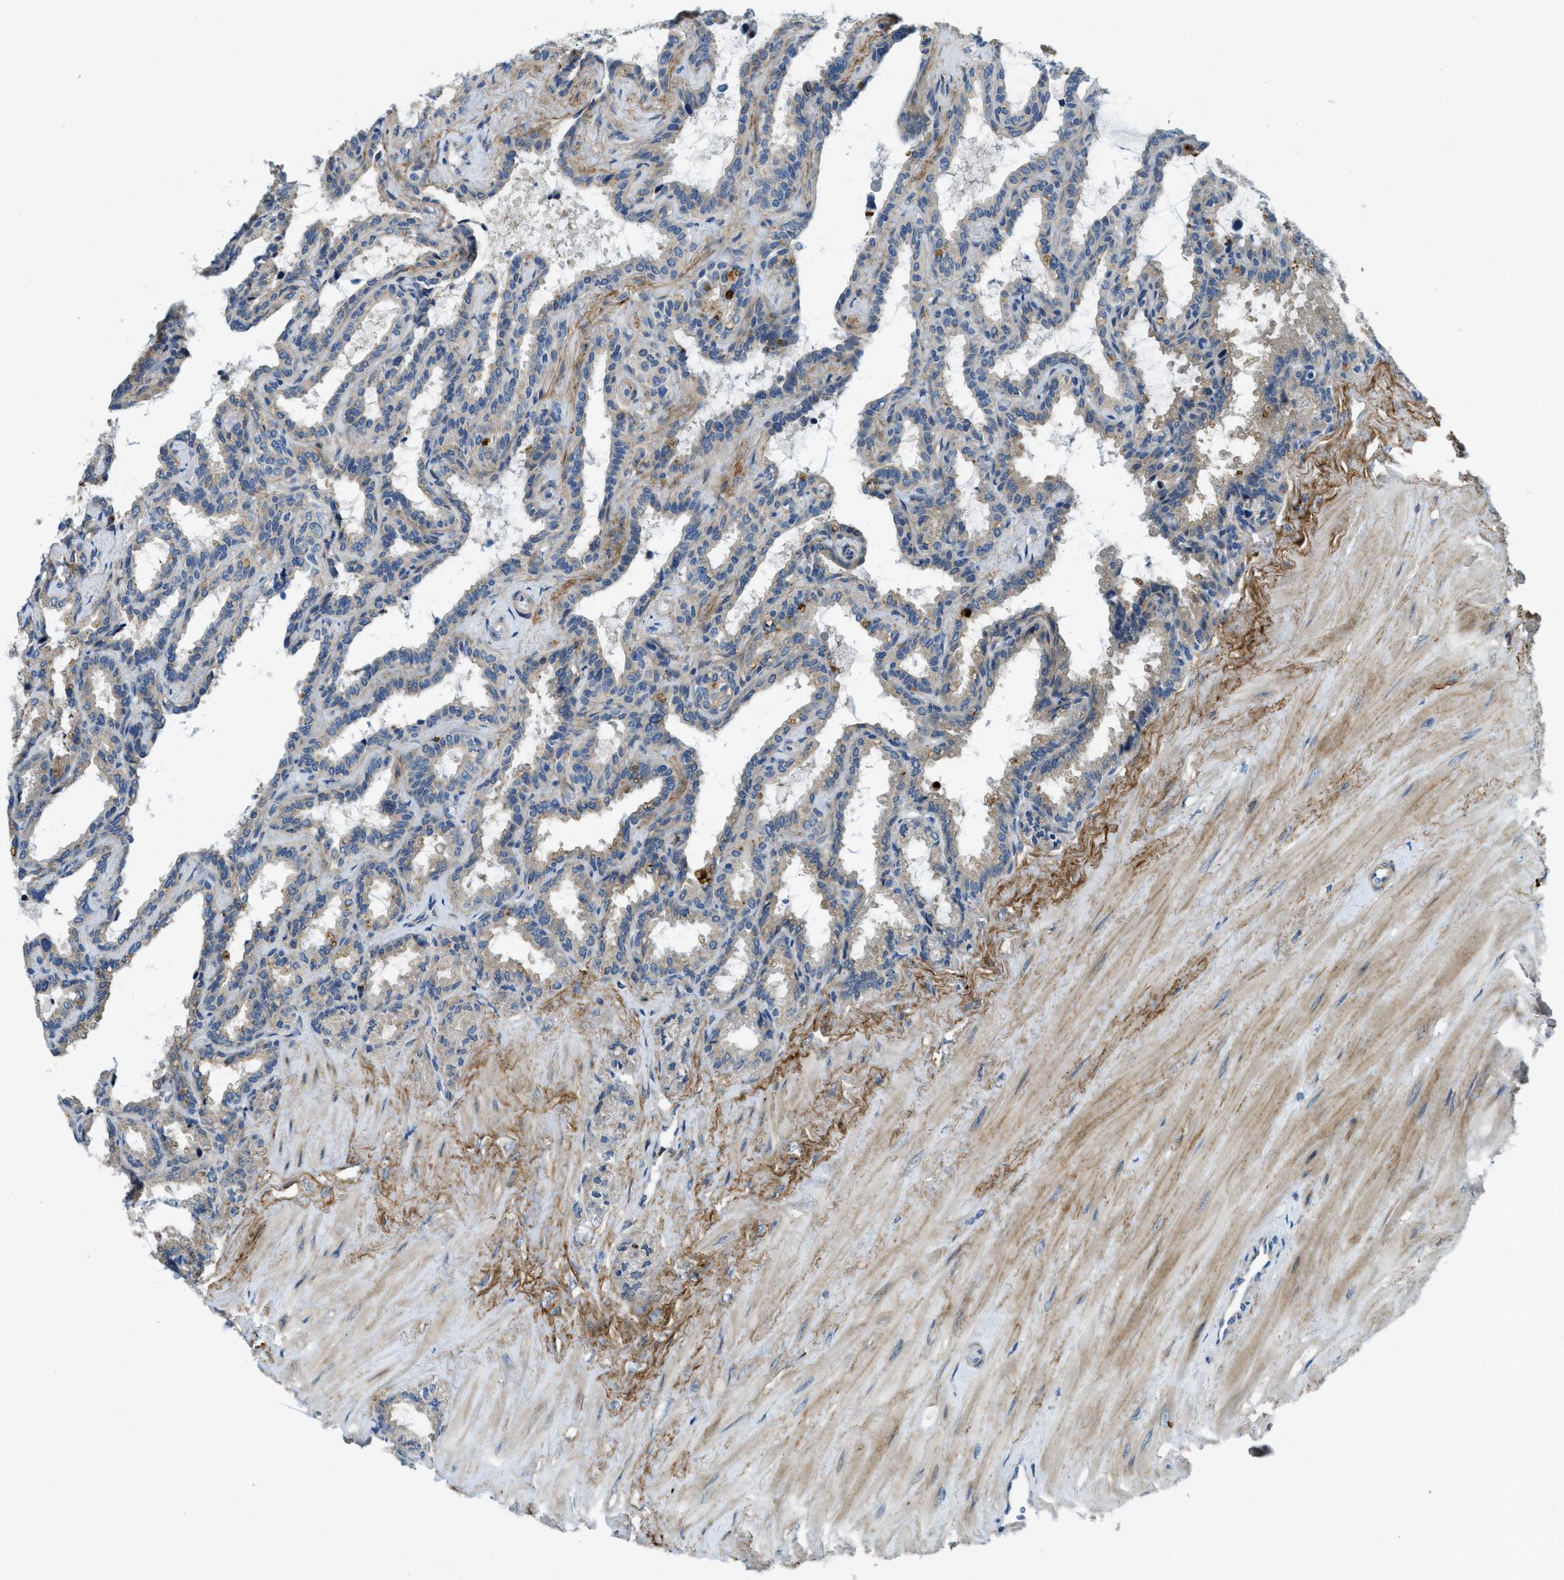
{"staining": {"intensity": "moderate", "quantity": "<25%", "location": "cytoplasmic/membranous"}, "tissue": "seminal vesicle", "cell_type": "Glandular cells", "image_type": "normal", "snomed": [{"axis": "morphology", "description": "Normal tissue, NOS"}, {"axis": "topography", "description": "Seminal veicle"}], "caption": "Seminal vesicle stained with immunohistochemistry reveals moderate cytoplasmic/membranous staining in about <25% of glandular cells. The staining was performed using DAB (3,3'-diaminobenzidine) to visualize the protein expression in brown, while the nuclei were stained in blue with hematoxylin (Magnification: 20x).", "gene": "SNX14", "patient": {"sex": "male", "age": 46}}